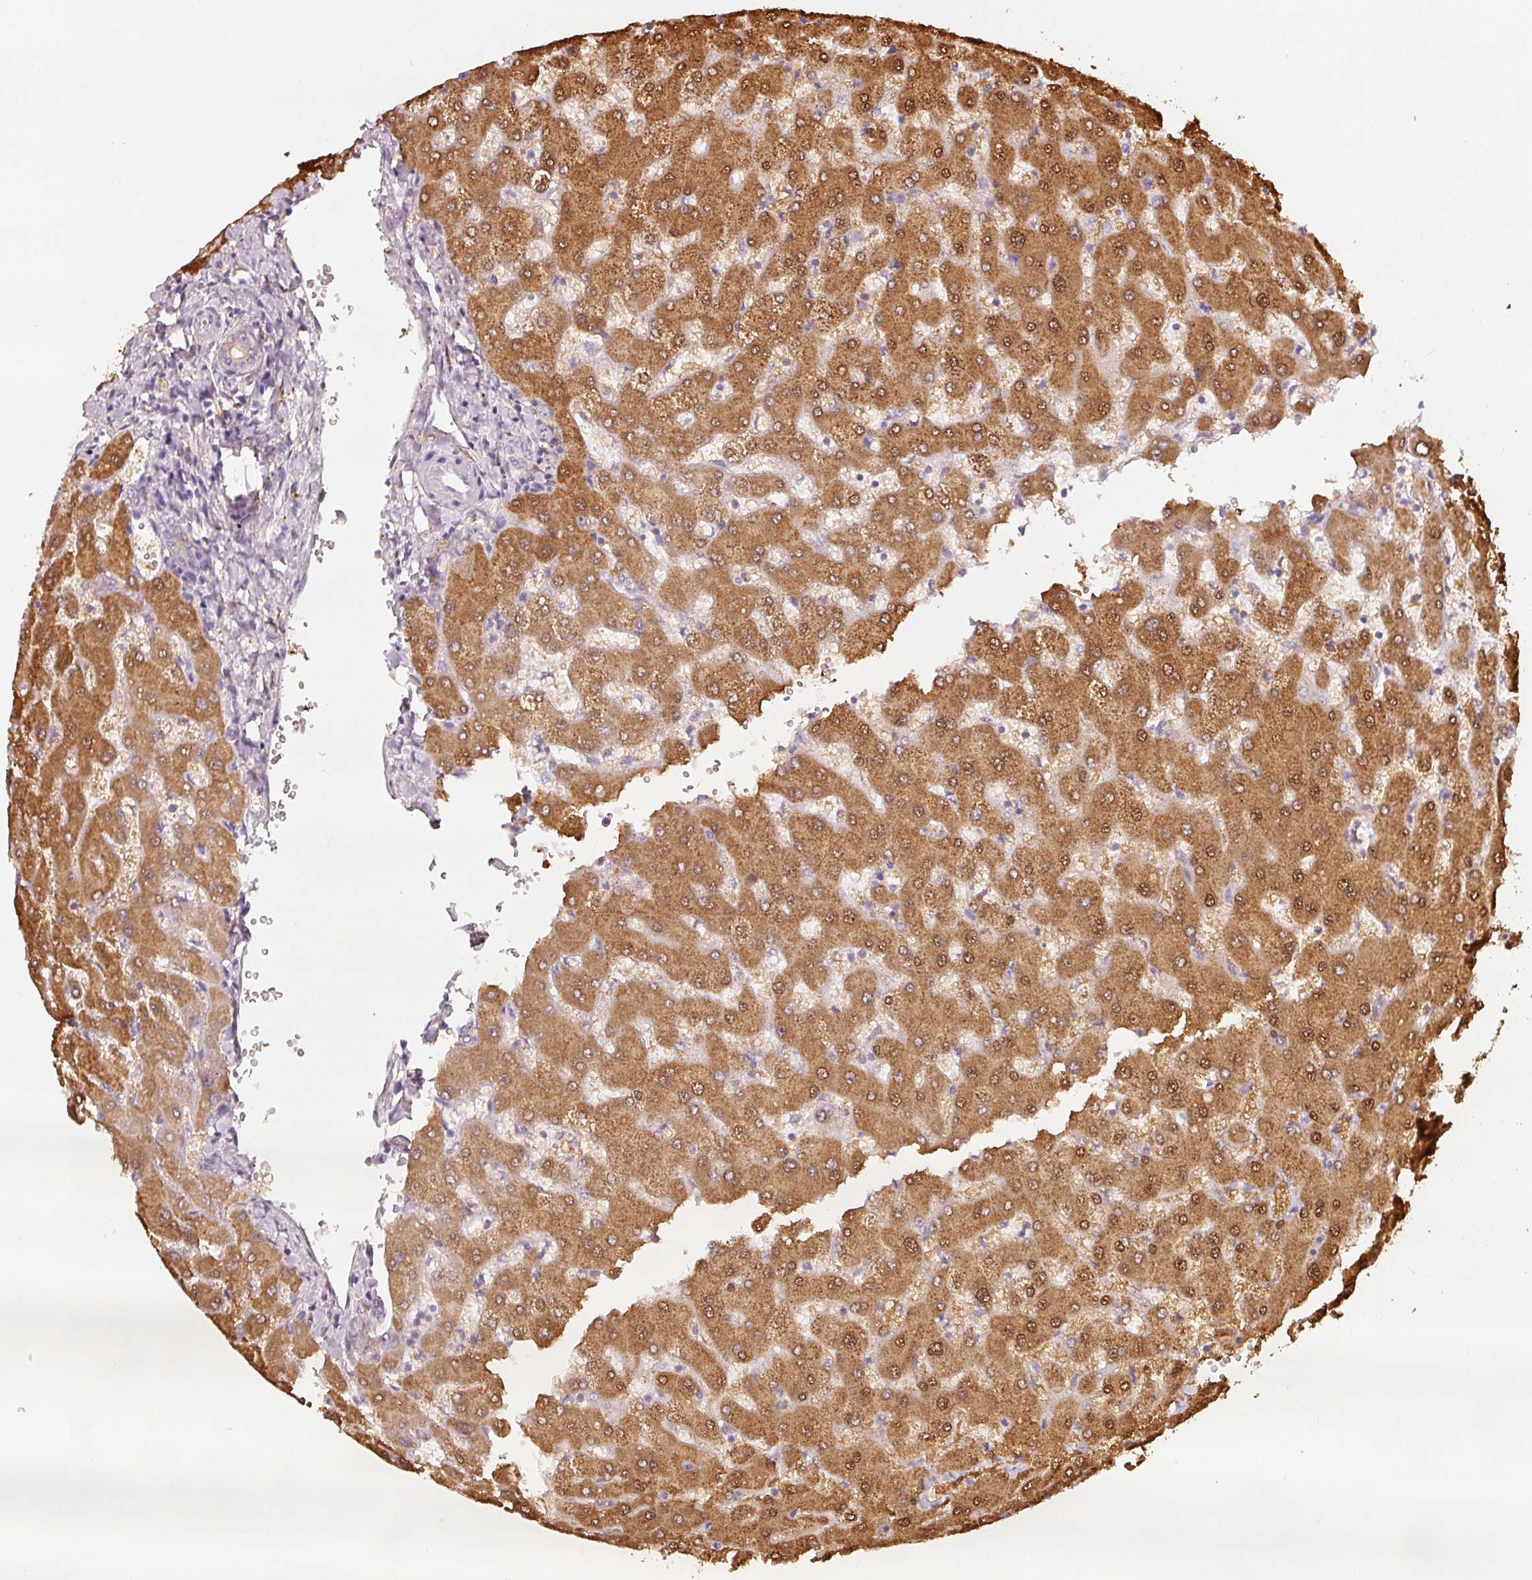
{"staining": {"intensity": "negative", "quantity": "none", "location": "none"}, "tissue": "liver", "cell_type": "Cholangiocytes", "image_type": "normal", "snomed": [{"axis": "morphology", "description": "Normal tissue, NOS"}, {"axis": "topography", "description": "Liver"}], "caption": "High power microscopy photomicrograph of an immunohistochemistry (IHC) micrograph of normal liver, revealing no significant positivity in cholangiocytes.", "gene": "IQGAP2", "patient": {"sex": "female", "age": 63}}